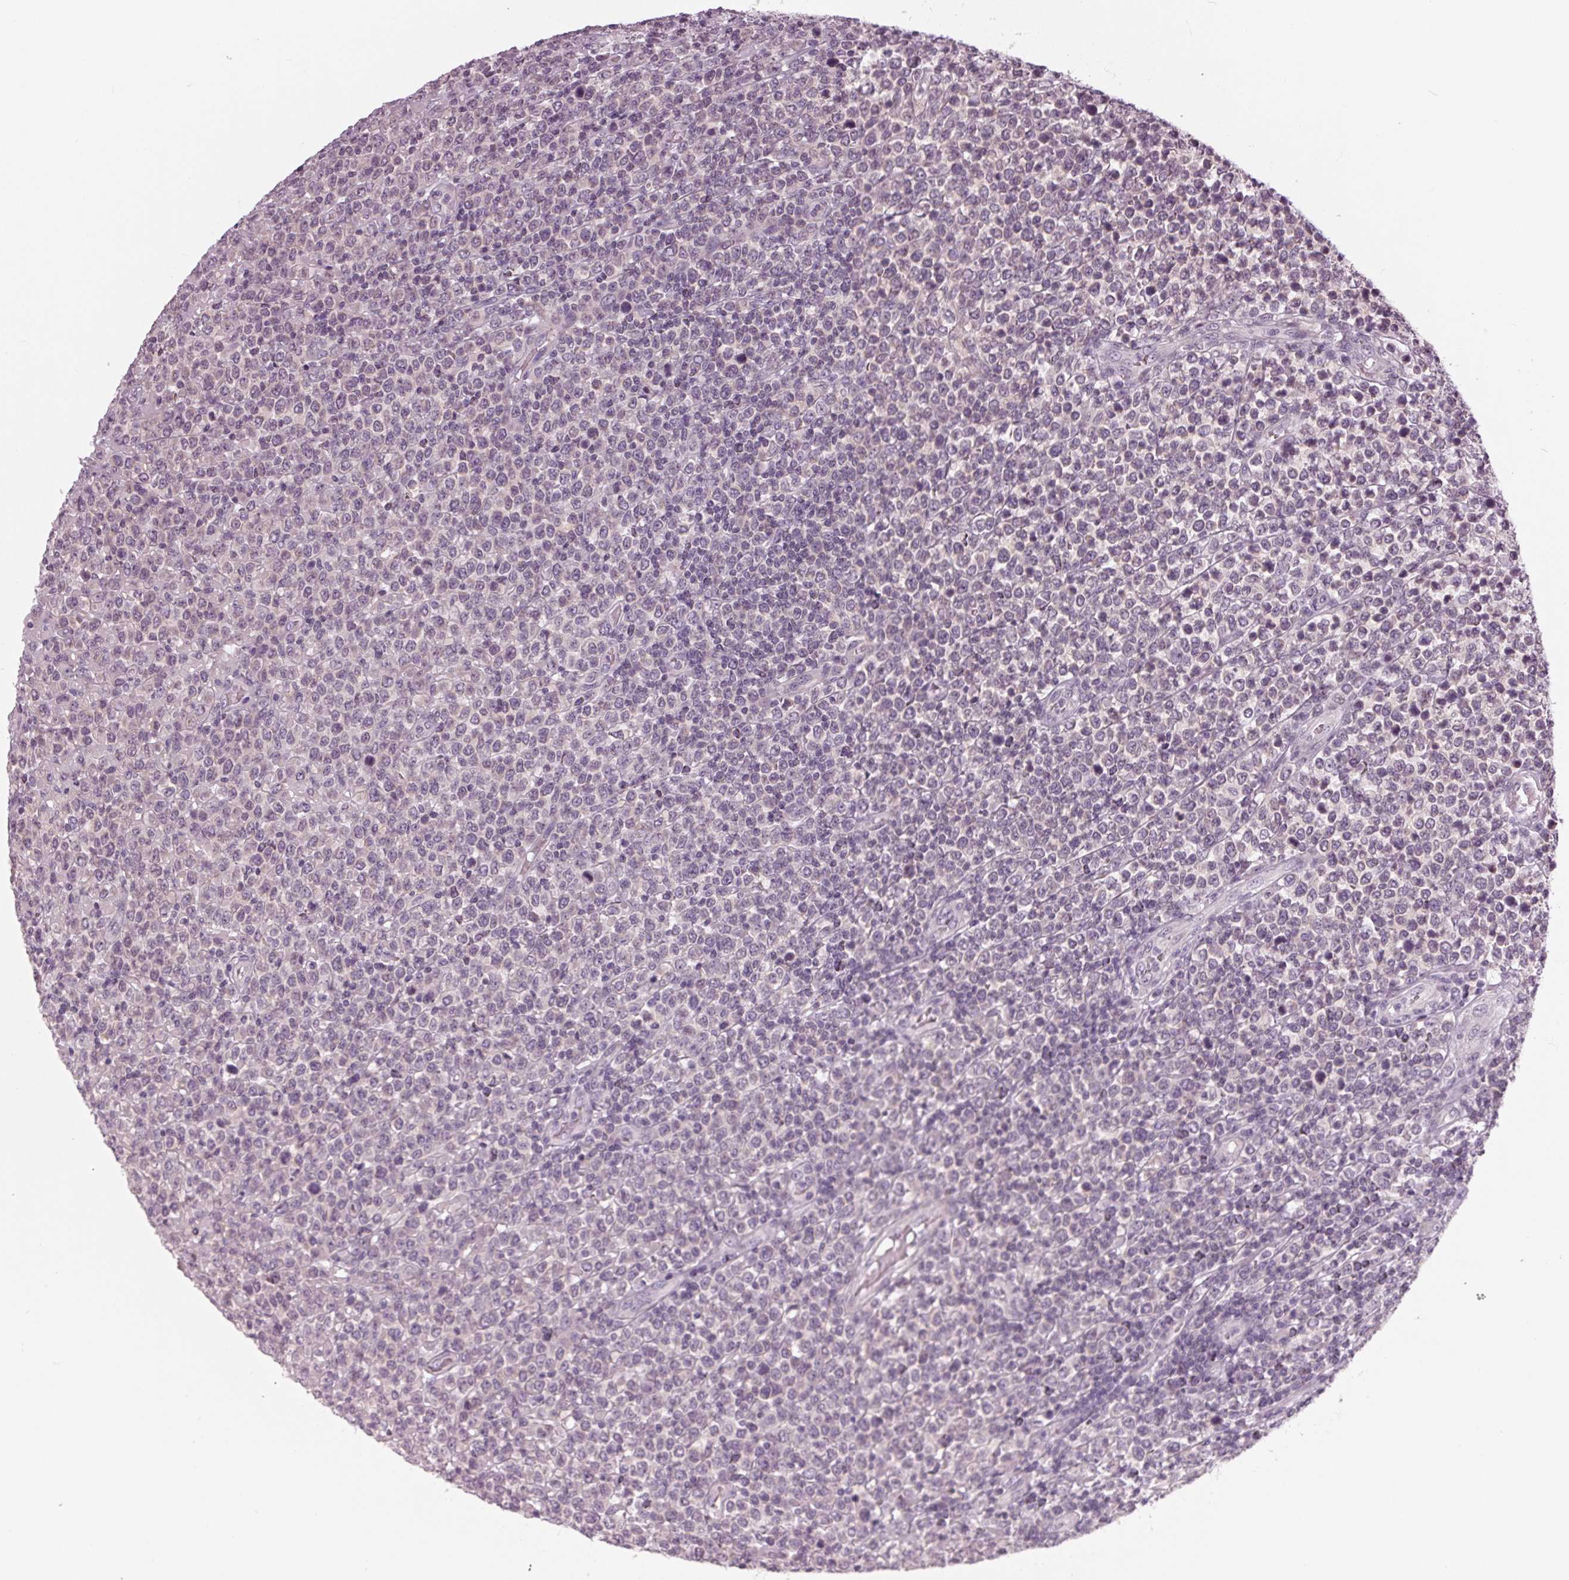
{"staining": {"intensity": "negative", "quantity": "none", "location": "none"}, "tissue": "lymphoma", "cell_type": "Tumor cells", "image_type": "cancer", "snomed": [{"axis": "morphology", "description": "Malignant lymphoma, non-Hodgkin's type, High grade"}, {"axis": "topography", "description": "Soft tissue"}], "caption": "Immunohistochemistry (IHC) micrograph of neoplastic tissue: human lymphoma stained with DAB demonstrates no significant protein expression in tumor cells.", "gene": "ZNF605", "patient": {"sex": "female", "age": 56}}